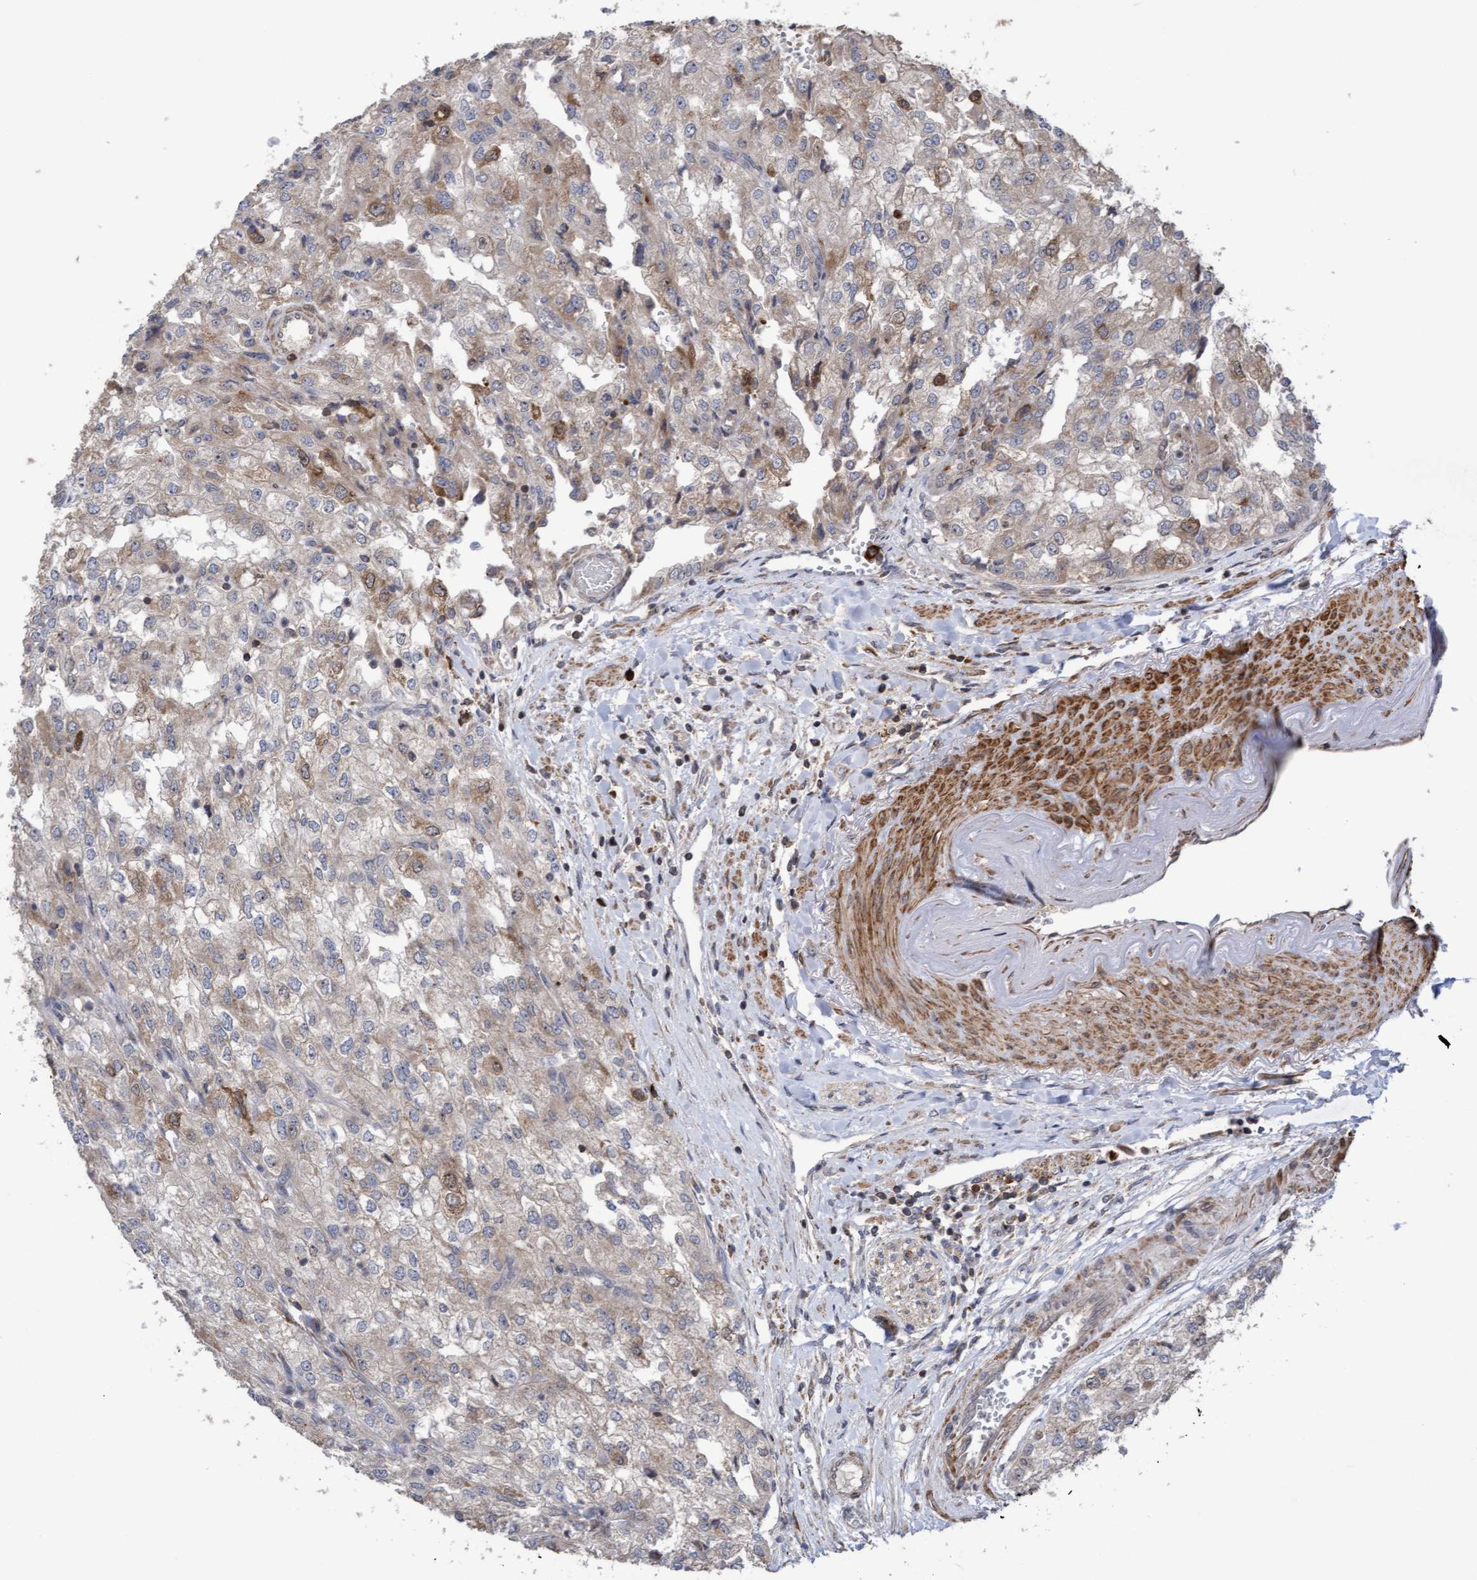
{"staining": {"intensity": "weak", "quantity": "25%-75%", "location": "cytoplasmic/membranous"}, "tissue": "renal cancer", "cell_type": "Tumor cells", "image_type": "cancer", "snomed": [{"axis": "morphology", "description": "Adenocarcinoma, NOS"}, {"axis": "topography", "description": "Kidney"}], "caption": "Renal cancer (adenocarcinoma) stained with a protein marker shows weak staining in tumor cells.", "gene": "SLBP", "patient": {"sex": "female", "age": 54}}